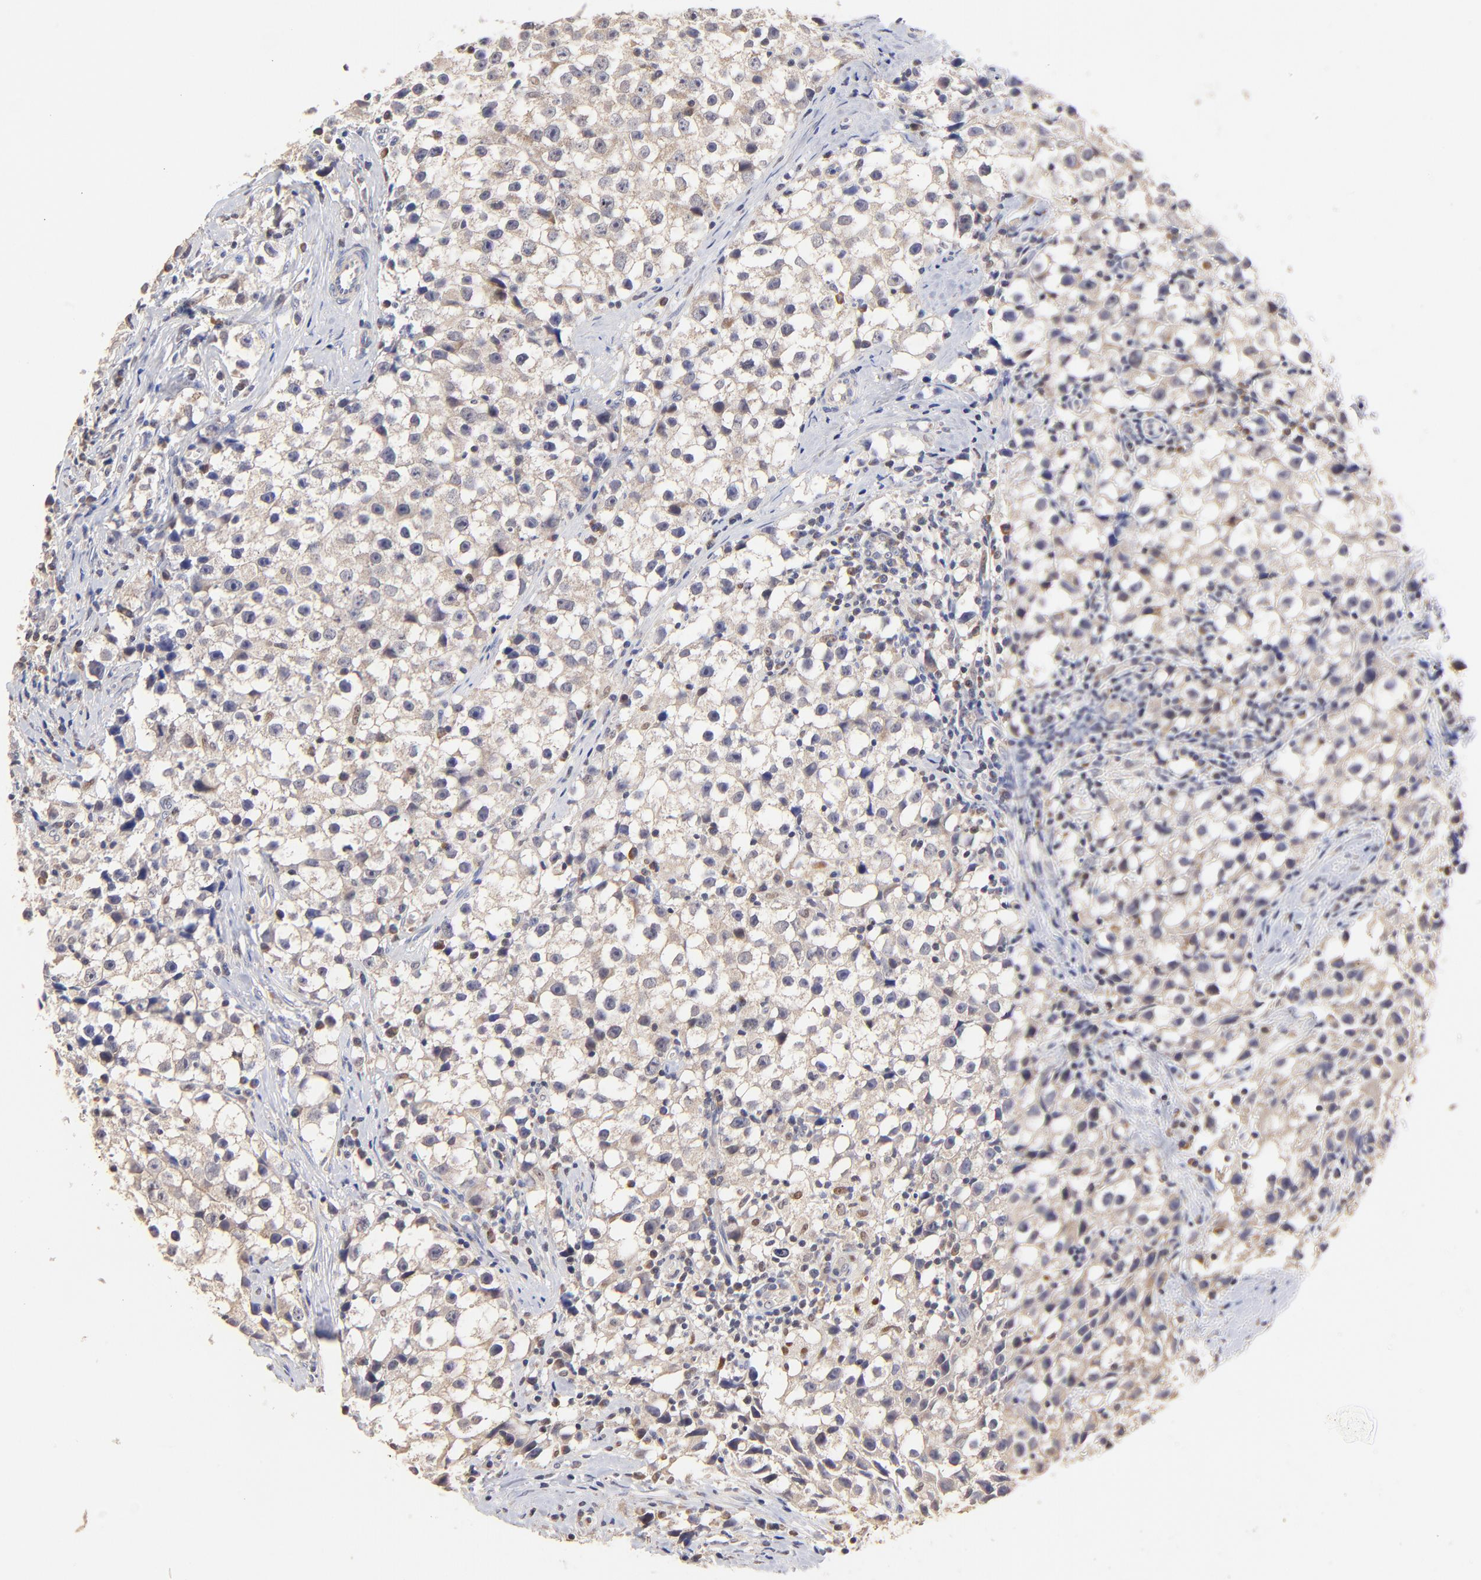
{"staining": {"intensity": "weak", "quantity": ">75%", "location": "cytoplasmic/membranous"}, "tissue": "testis cancer", "cell_type": "Tumor cells", "image_type": "cancer", "snomed": [{"axis": "morphology", "description": "Seminoma, NOS"}, {"axis": "topography", "description": "Testis"}], "caption": "Tumor cells exhibit low levels of weak cytoplasmic/membranous expression in about >75% of cells in testis cancer. (Brightfield microscopy of DAB IHC at high magnification).", "gene": "BBOF1", "patient": {"sex": "male", "age": 35}}